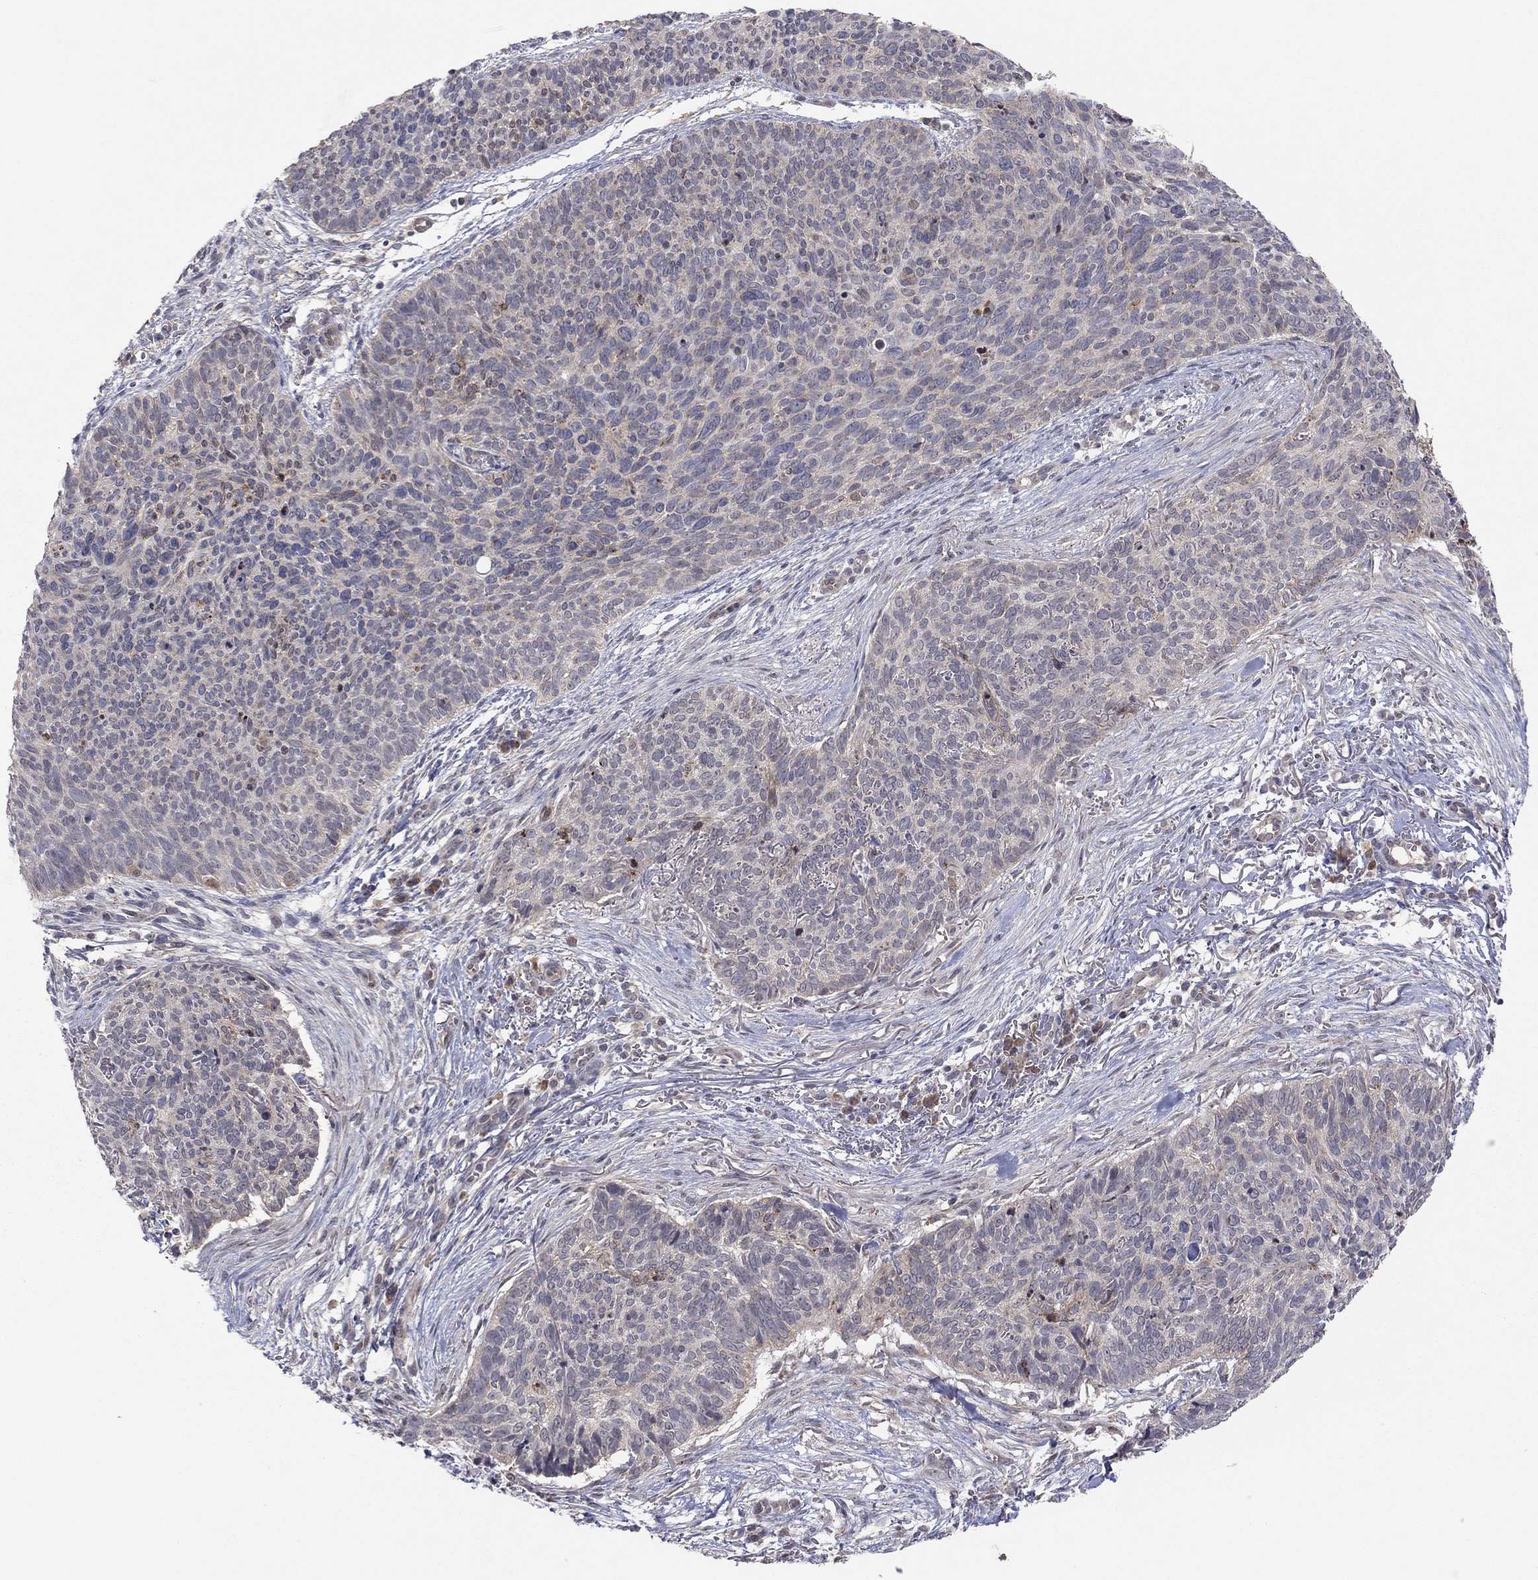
{"staining": {"intensity": "negative", "quantity": "none", "location": "none"}, "tissue": "skin cancer", "cell_type": "Tumor cells", "image_type": "cancer", "snomed": [{"axis": "morphology", "description": "Basal cell carcinoma"}, {"axis": "topography", "description": "Skin"}], "caption": "High power microscopy micrograph of an immunohistochemistry photomicrograph of basal cell carcinoma (skin), revealing no significant staining in tumor cells.", "gene": "CRACDL", "patient": {"sex": "male", "age": 64}}